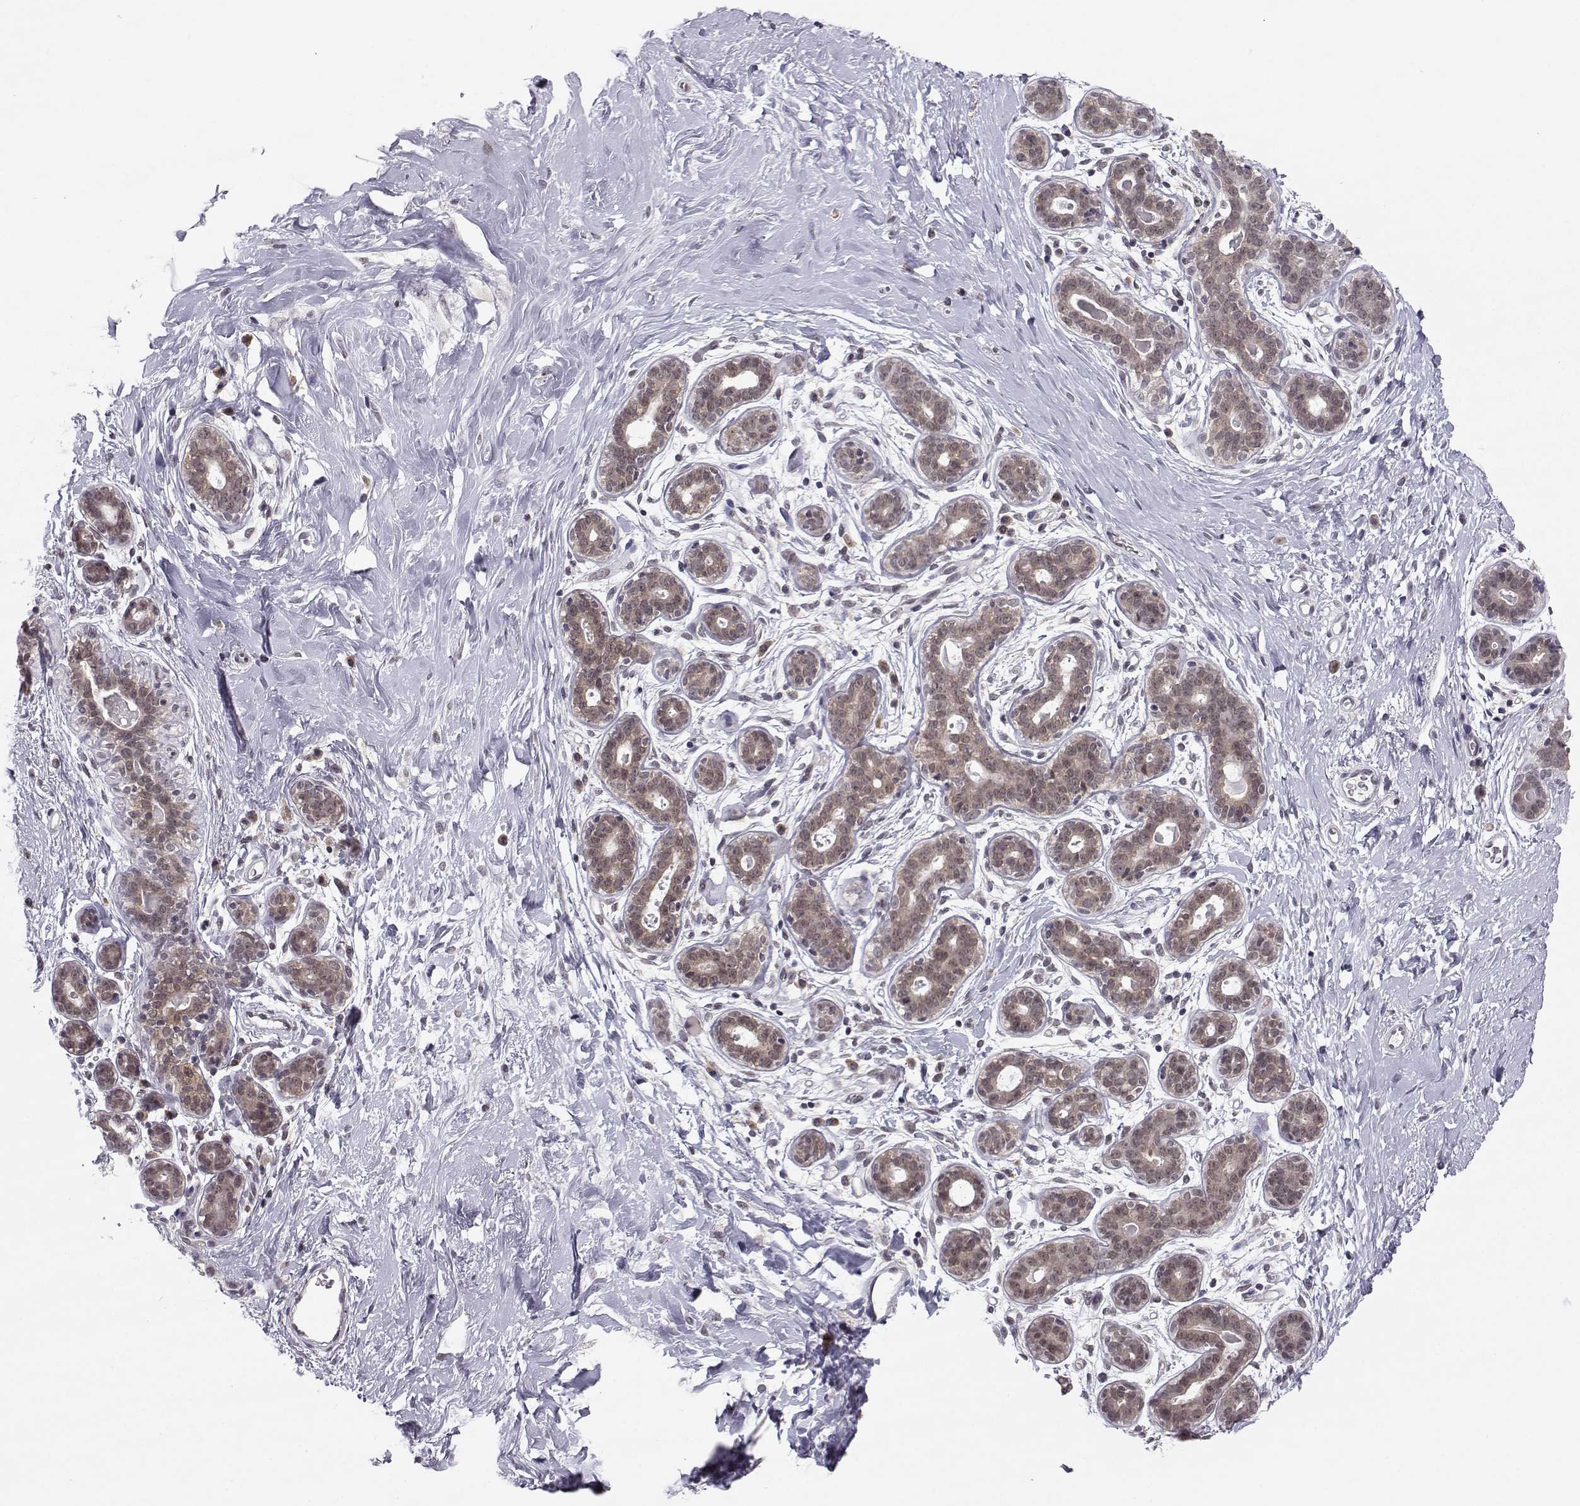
{"staining": {"intensity": "negative", "quantity": "none", "location": "none"}, "tissue": "breast", "cell_type": "Adipocytes", "image_type": "normal", "snomed": [{"axis": "morphology", "description": "Normal tissue, NOS"}, {"axis": "topography", "description": "Breast"}], "caption": "Breast stained for a protein using immunohistochemistry exhibits no expression adipocytes.", "gene": "KIF13B", "patient": {"sex": "female", "age": 43}}